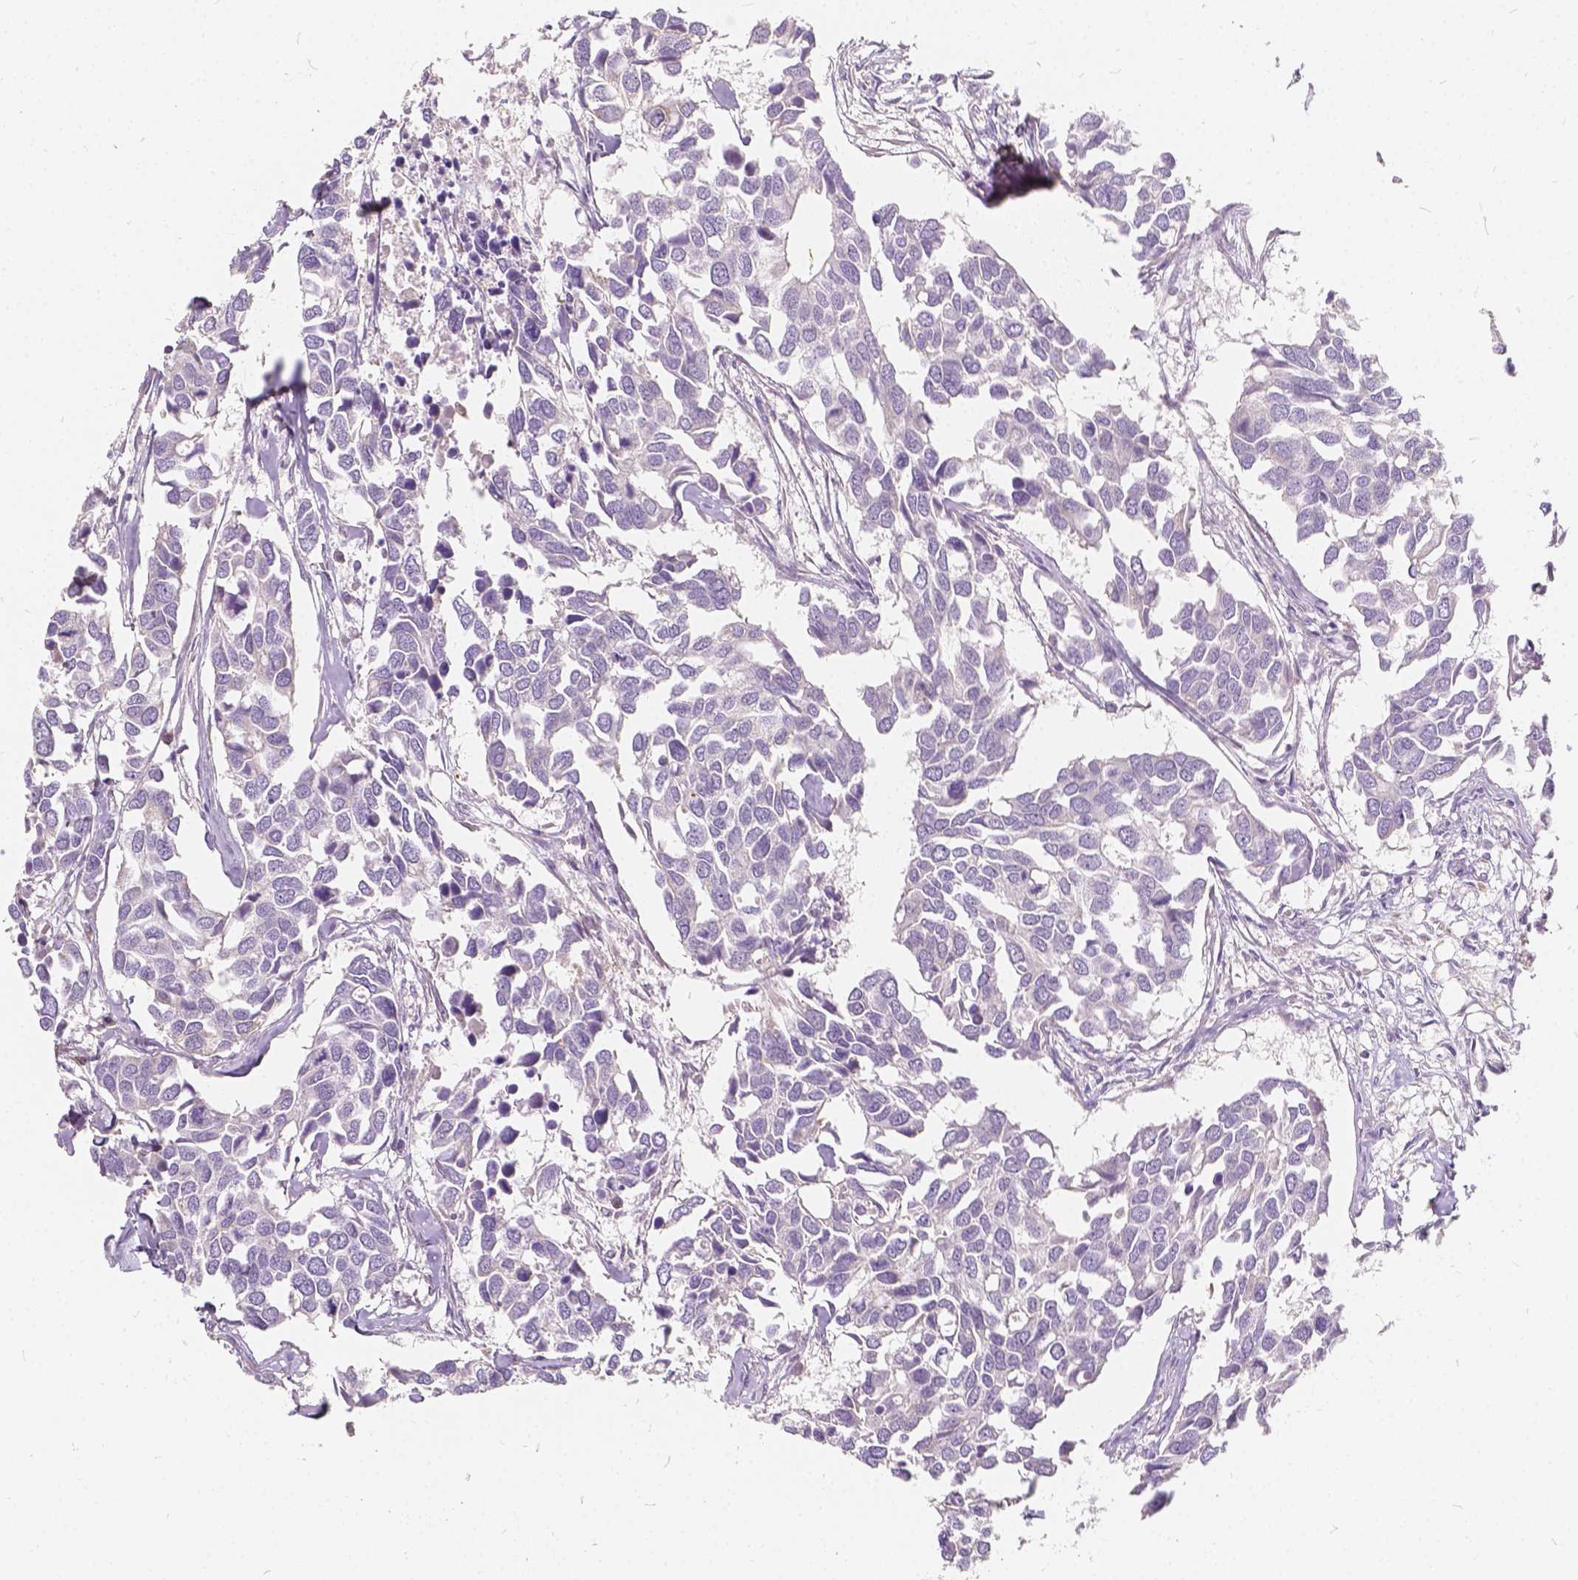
{"staining": {"intensity": "negative", "quantity": "none", "location": "none"}, "tissue": "breast cancer", "cell_type": "Tumor cells", "image_type": "cancer", "snomed": [{"axis": "morphology", "description": "Duct carcinoma"}, {"axis": "topography", "description": "Breast"}], "caption": "This is a micrograph of immunohistochemistry staining of breast infiltrating ductal carcinoma, which shows no positivity in tumor cells.", "gene": "KIAA0513", "patient": {"sex": "female", "age": 83}}